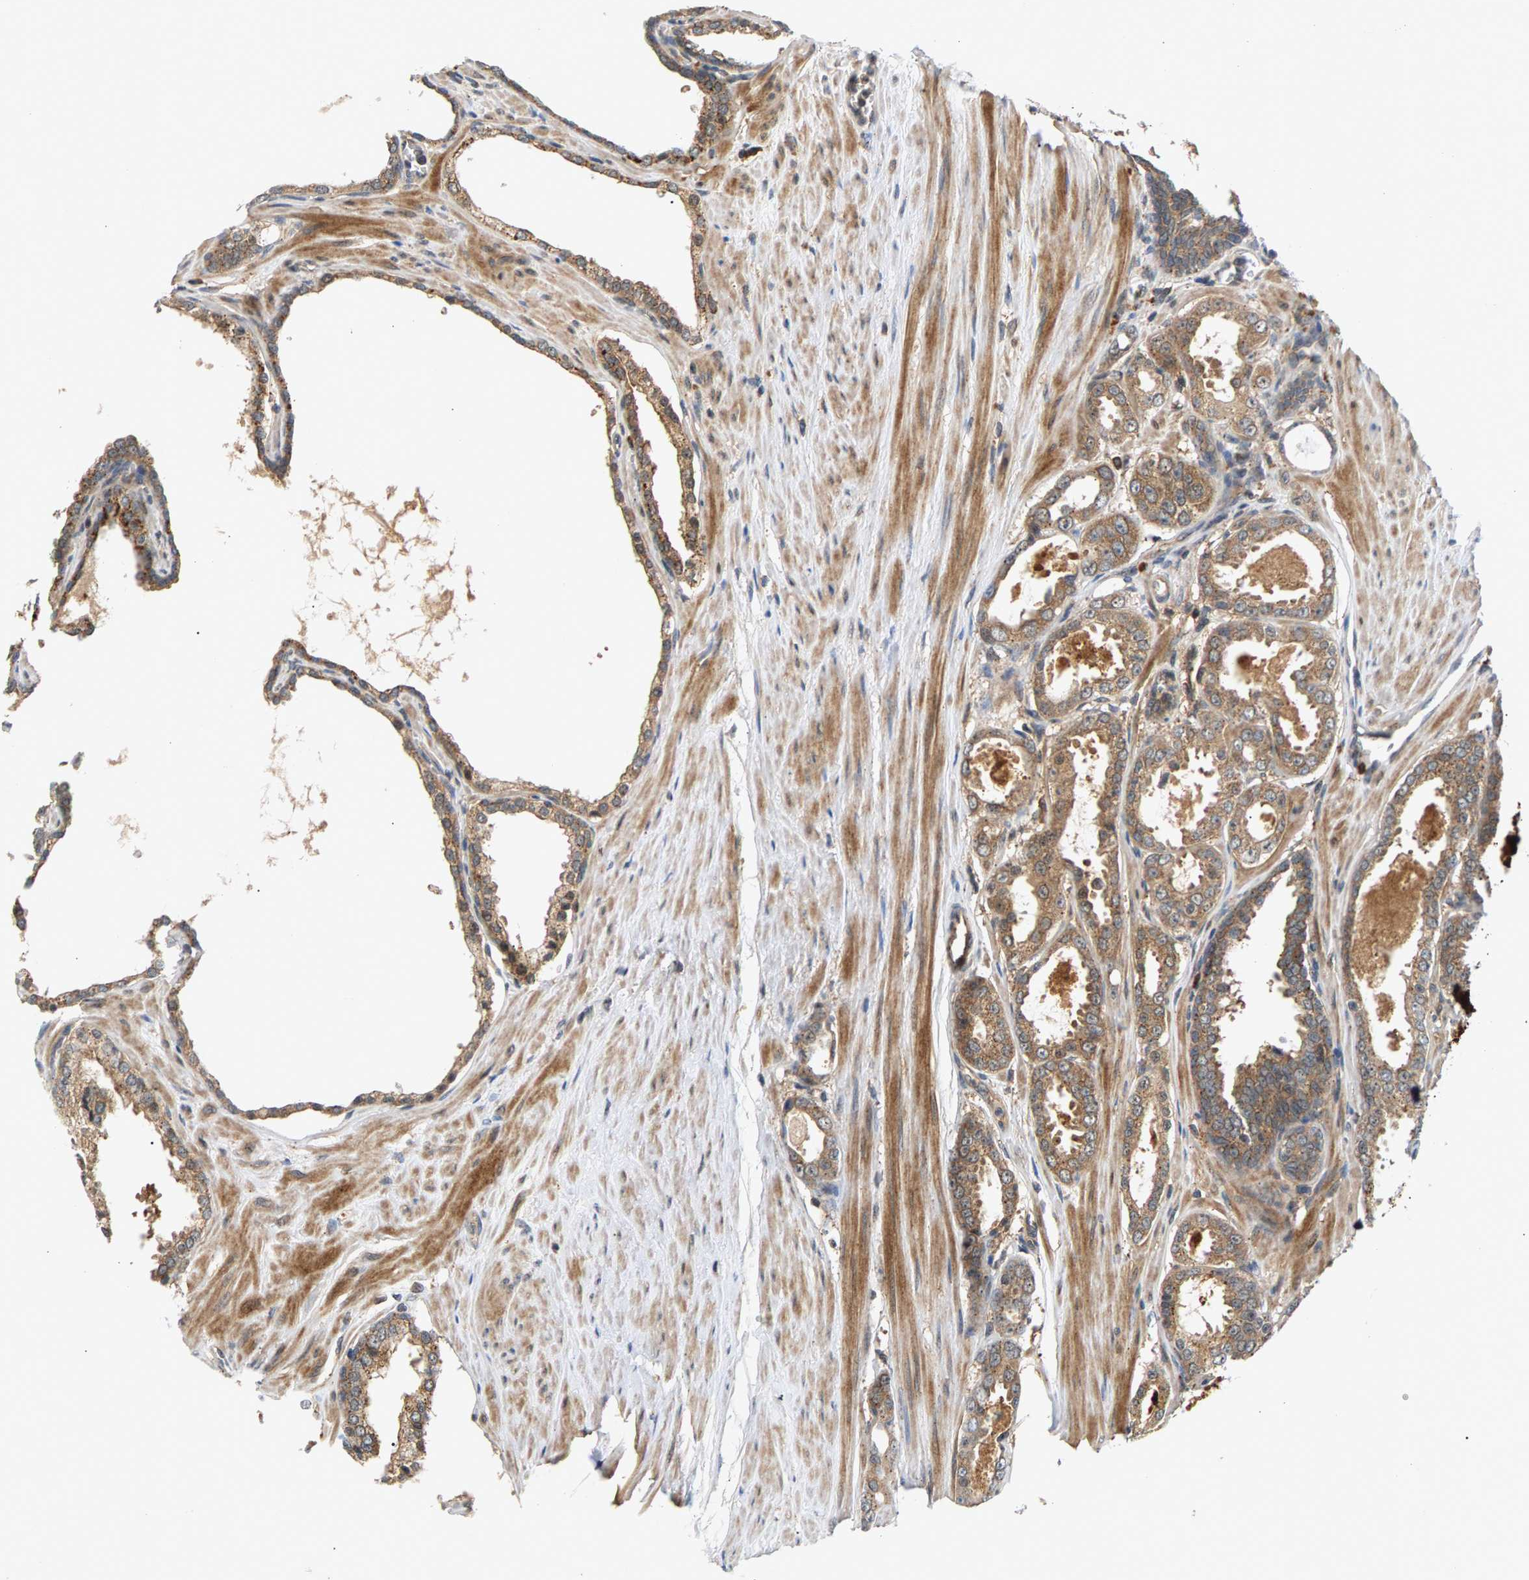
{"staining": {"intensity": "moderate", "quantity": ">75%", "location": "cytoplasmic/membranous"}, "tissue": "prostate cancer", "cell_type": "Tumor cells", "image_type": "cancer", "snomed": [{"axis": "morphology", "description": "Adenocarcinoma, Low grade"}, {"axis": "topography", "description": "Prostate"}], "caption": "About >75% of tumor cells in human adenocarcinoma (low-grade) (prostate) demonstrate moderate cytoplasmic/membranous protein positivity as visualized by brown immunohistochemical staining.", "gene": "MAP2K5", "patient": {"sex": "male", "age": 57}}